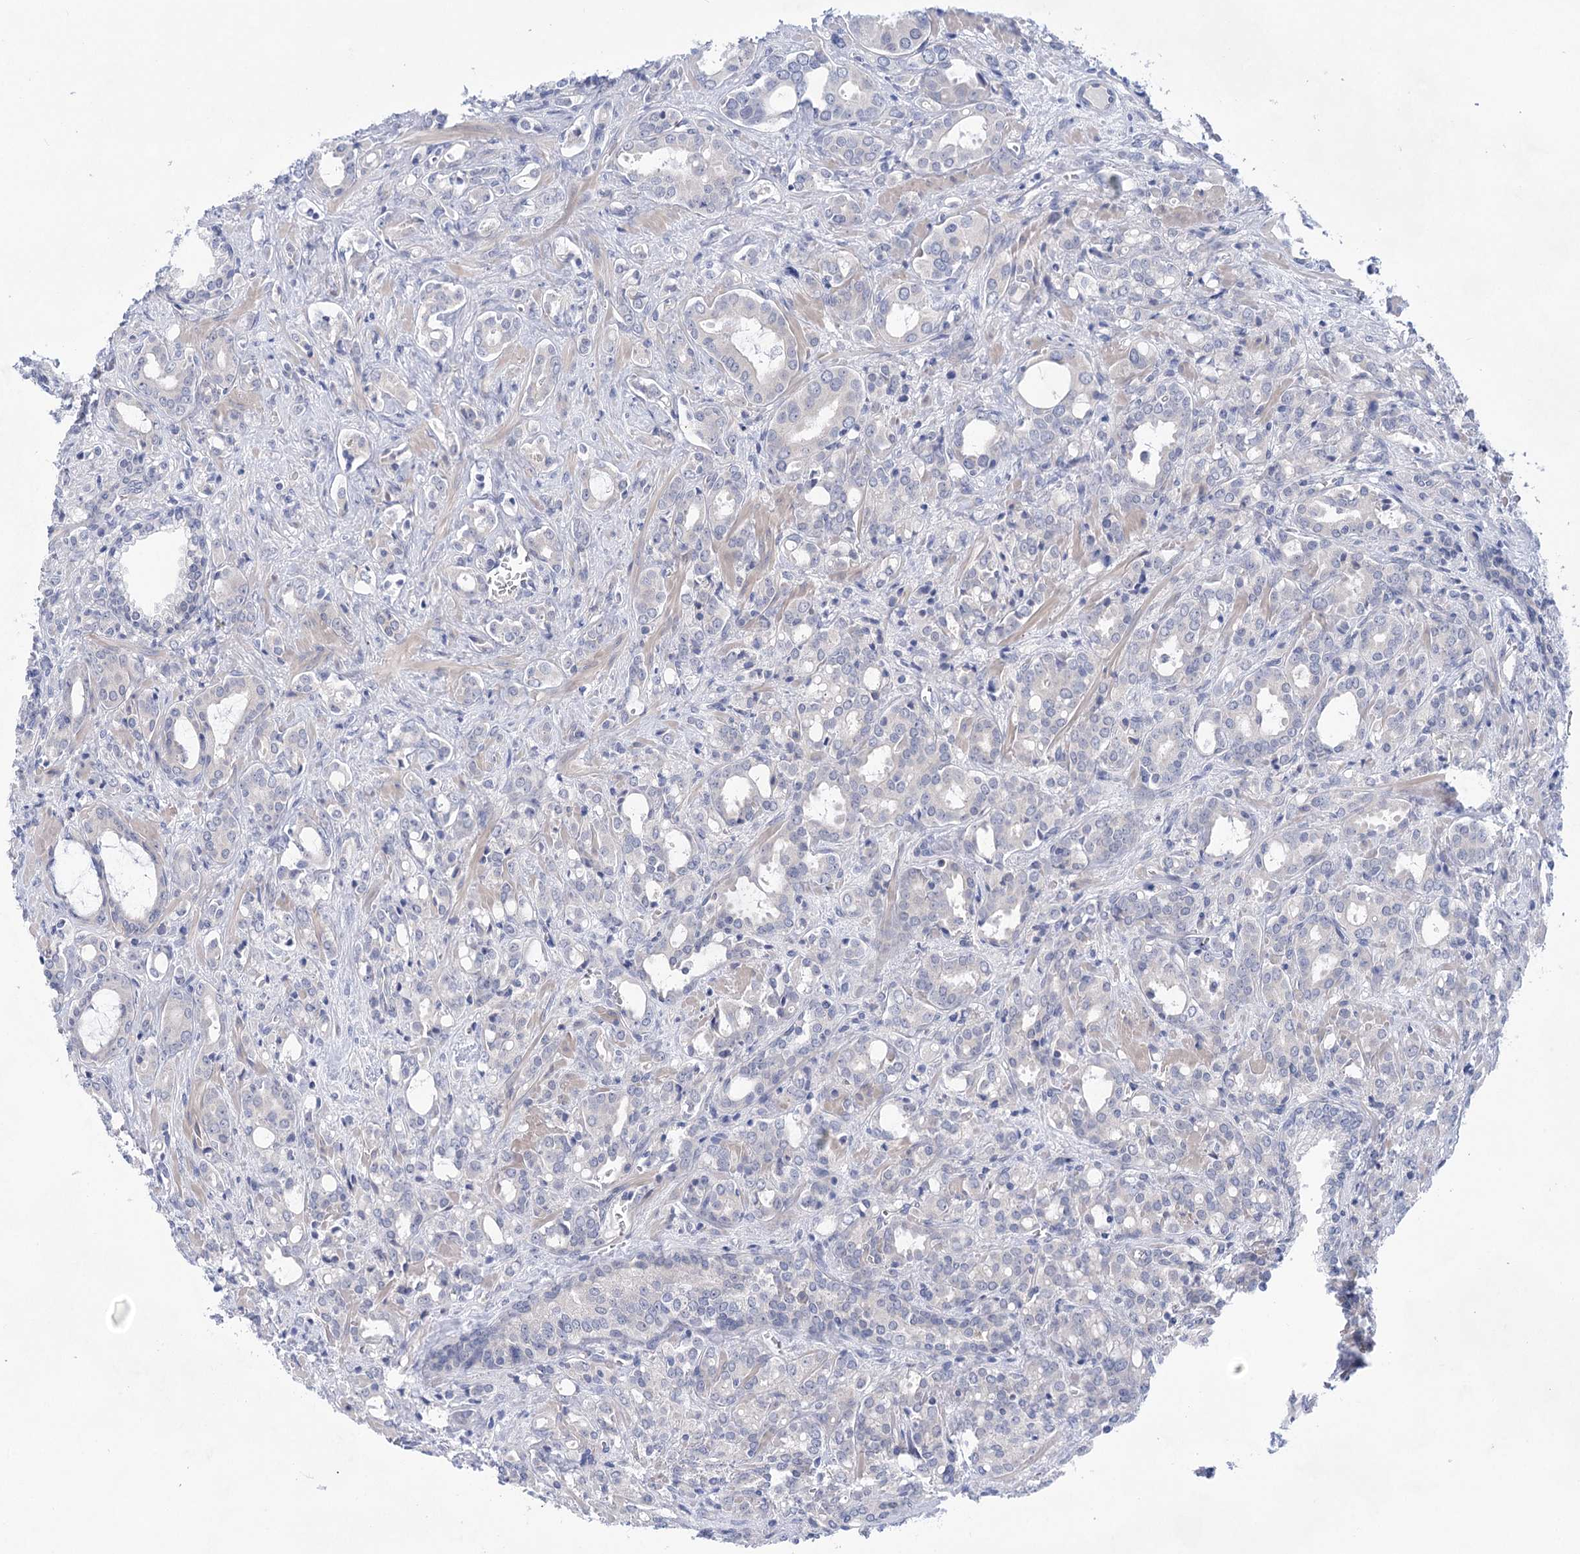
{"staining": {"intensity": "negative", "quantity": "none", "location": "none"}, "tissue": "prostate cancer", "cell_type": "Tumor cells", "image_type": "cancer", "snomed": [{"axis": "morphology", "description": "Adenocarcinoma, High grade"}, {"axis": "topography", "description": "Prostate"}], "caption": "DAB (3,3'-diaminobenzidine) immunohistochemical staining of prostate cancer (adenocarcinoma (high-grade)) reveals no significant positivity in tumor cells. (DAB (3,3'-diaminobenzidine) IHC, high magnification).", "gene": "LALBA", "patient": {"sex": "male", "age": 72}}